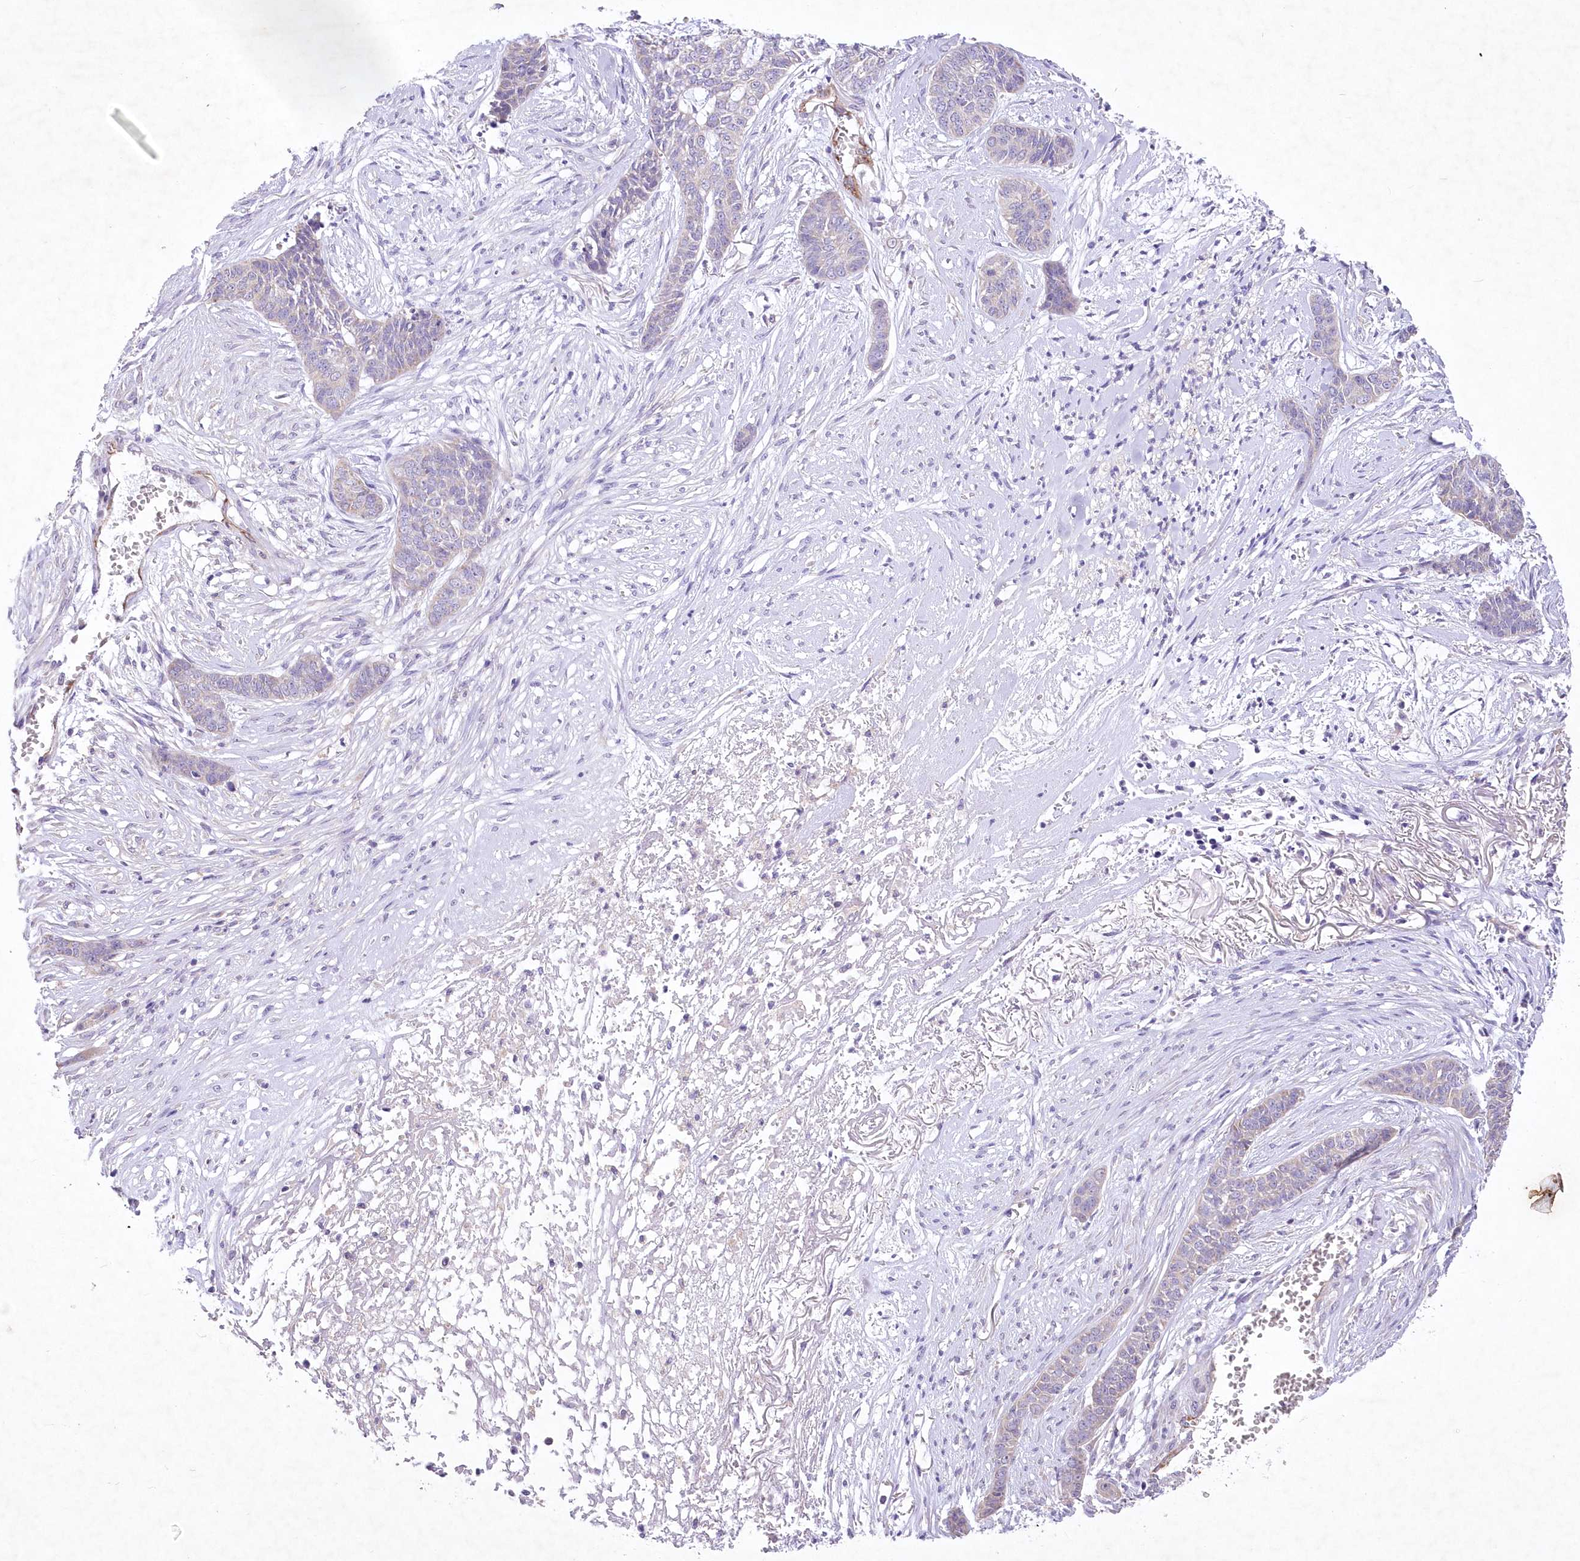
{"staining": {"intensity": "negative", "quantity": "none", "location": "none"}, "tissue": "skin cancer", "cell_type": "Tumor cells", "image_type": "cancer", "snomed": [{"axis": "morphology", "description": "Basal cell carcinoma"}, {"axis": "topography", "description": "Skin"}], "caption": "A high-resolution photomicrograph shows IHC staining of skin cancer (basal cell carcinoma), which shows no significant positivity in tumor cells. The staining is performed using DAB (3,3'-diaminobenzidine) brown chromogen with nuclei counter-stained in using hematoxylin.", "gene": "ITSN2", "patient": {"sex": "female", "age": 64}}